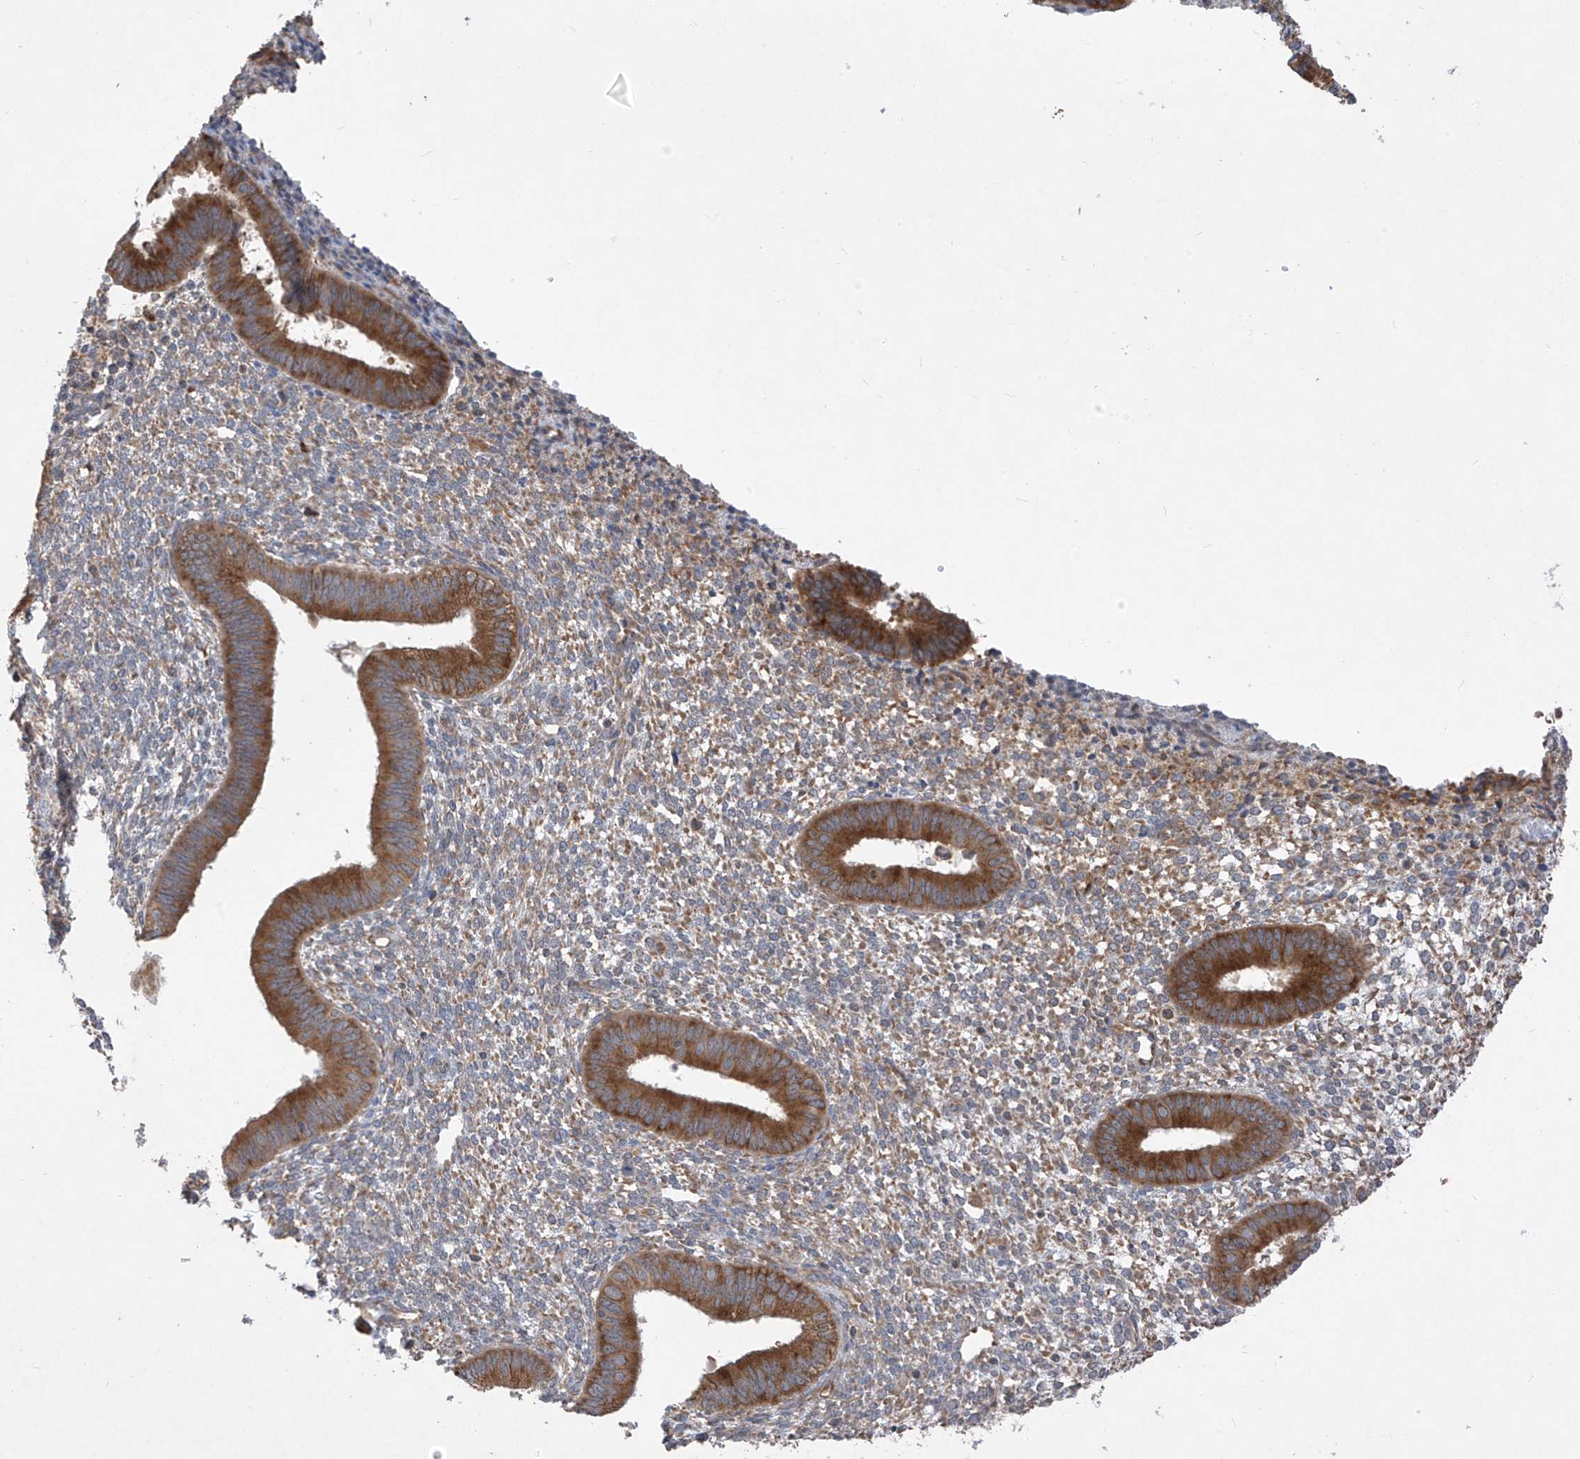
{"staining": {"intensity": "moderate", "quantity": "25%-75%", "location": "cytoplasmic/membranous"}, "tissue": "endometrium", "cell_type": "Cells in endometrial stroma", "image_type": "normal", "snomed": [{"axis": "morphology", "description": "Normal tissue, NOS"}, {"axis": "topography", "description": "Endometrium"}], "caption": "Cells in endometrial stroma exhibit medium levels of moderate cytoplasmic/membranous expression in approximately 25%-75% of cells in normal endometrium.", "gene": "RPL34", "patient": {"sex": "female", "age": 46}}